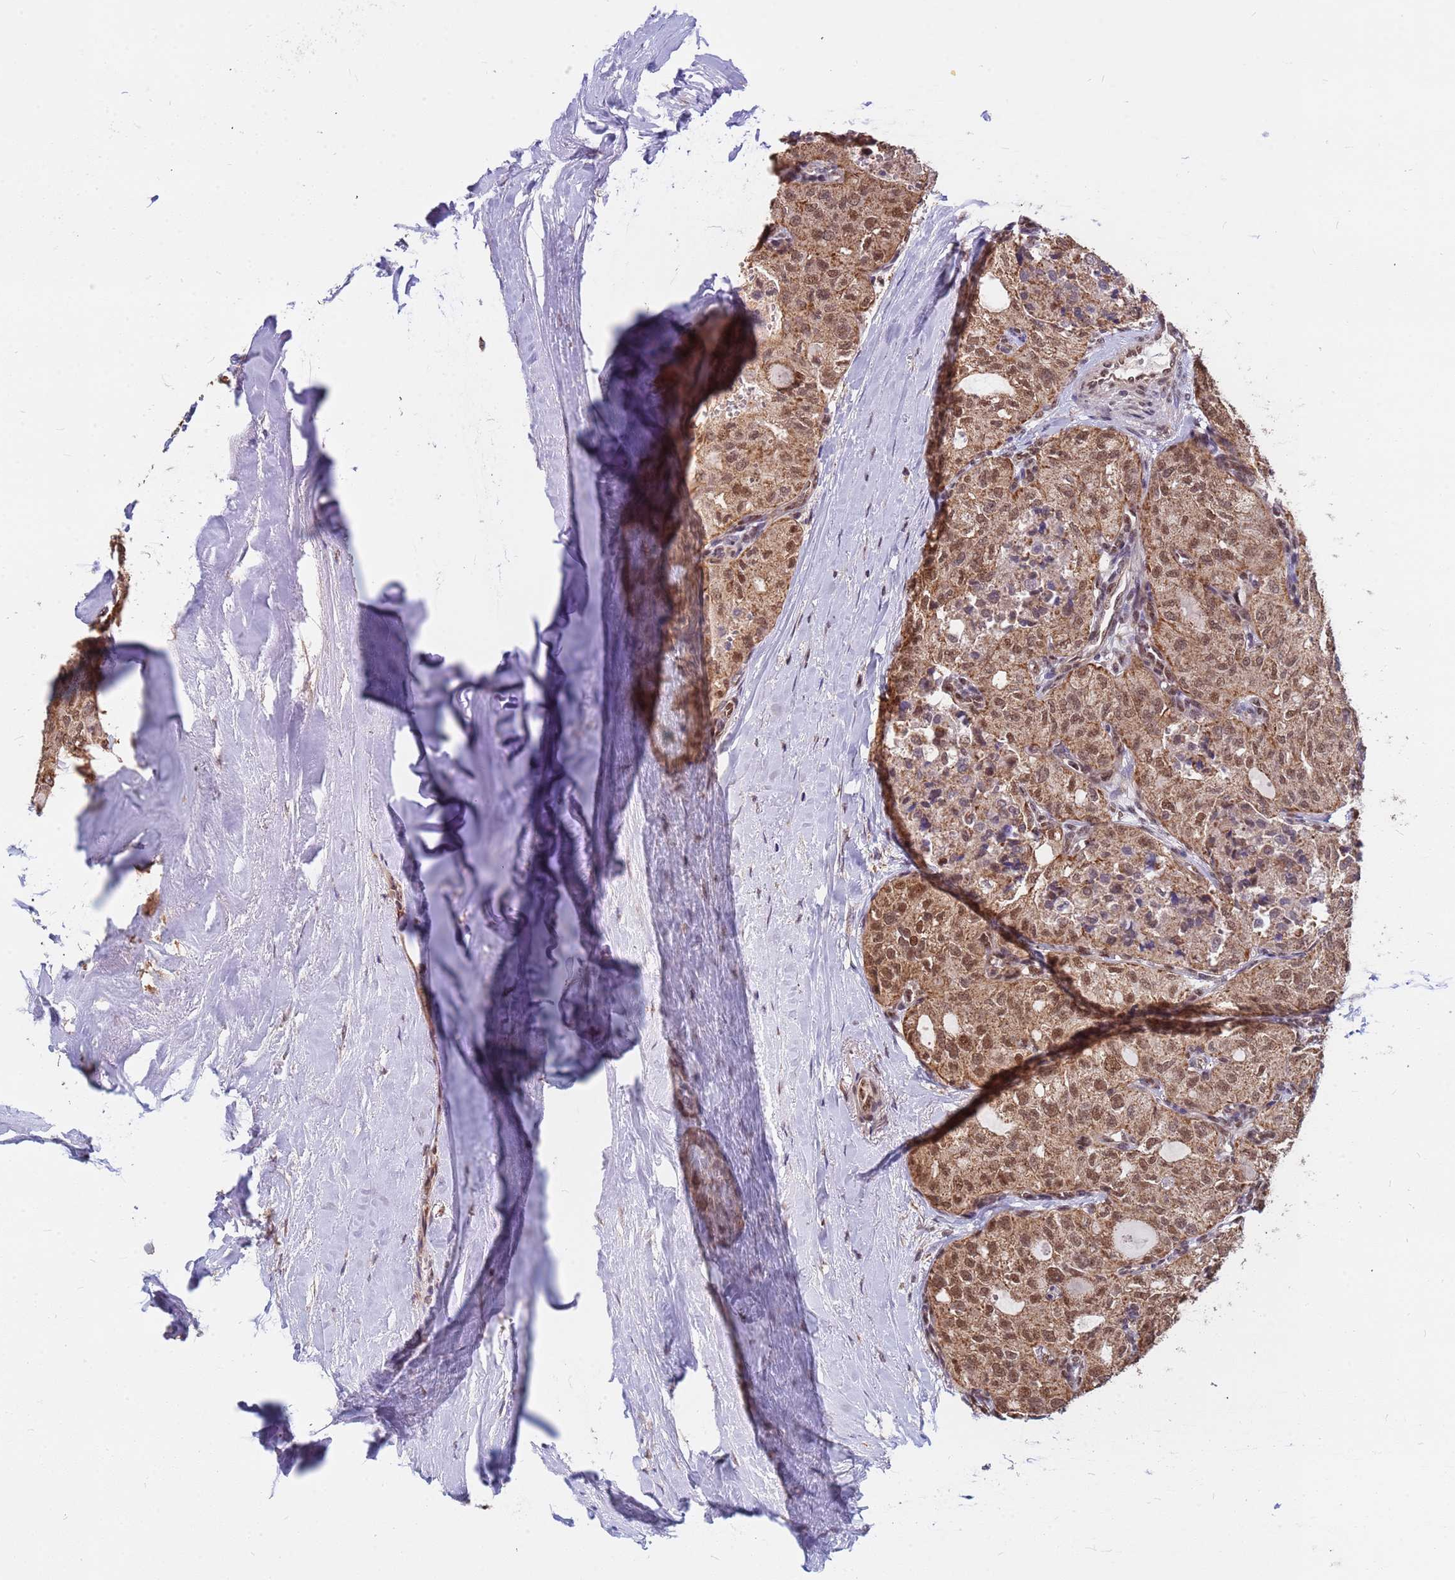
{"staining": {"intensity": "moderate", "quantity": ">75%", "location": "cytoplasmic/membranous,nuclear"}, "tissue": "thyroid cancer", "cell_type": "Tumor cells", "image_type": "cancer", "snomed": [{"axis": "morphology", "description": "Follicular adenoma carcinoma, NOS"}, {"axis": "topography", "description": "Thyroid gland"}], "caption": "Immunohistochemistry (IHC) (DAB) staining of thyroid cancer demonstrates moderate cytoplasmic/membranous and nuclear protein staining in about >75% of tumor cells.", "gene": "DENND2B", "patient": {"sex": "male", "age": 75}}